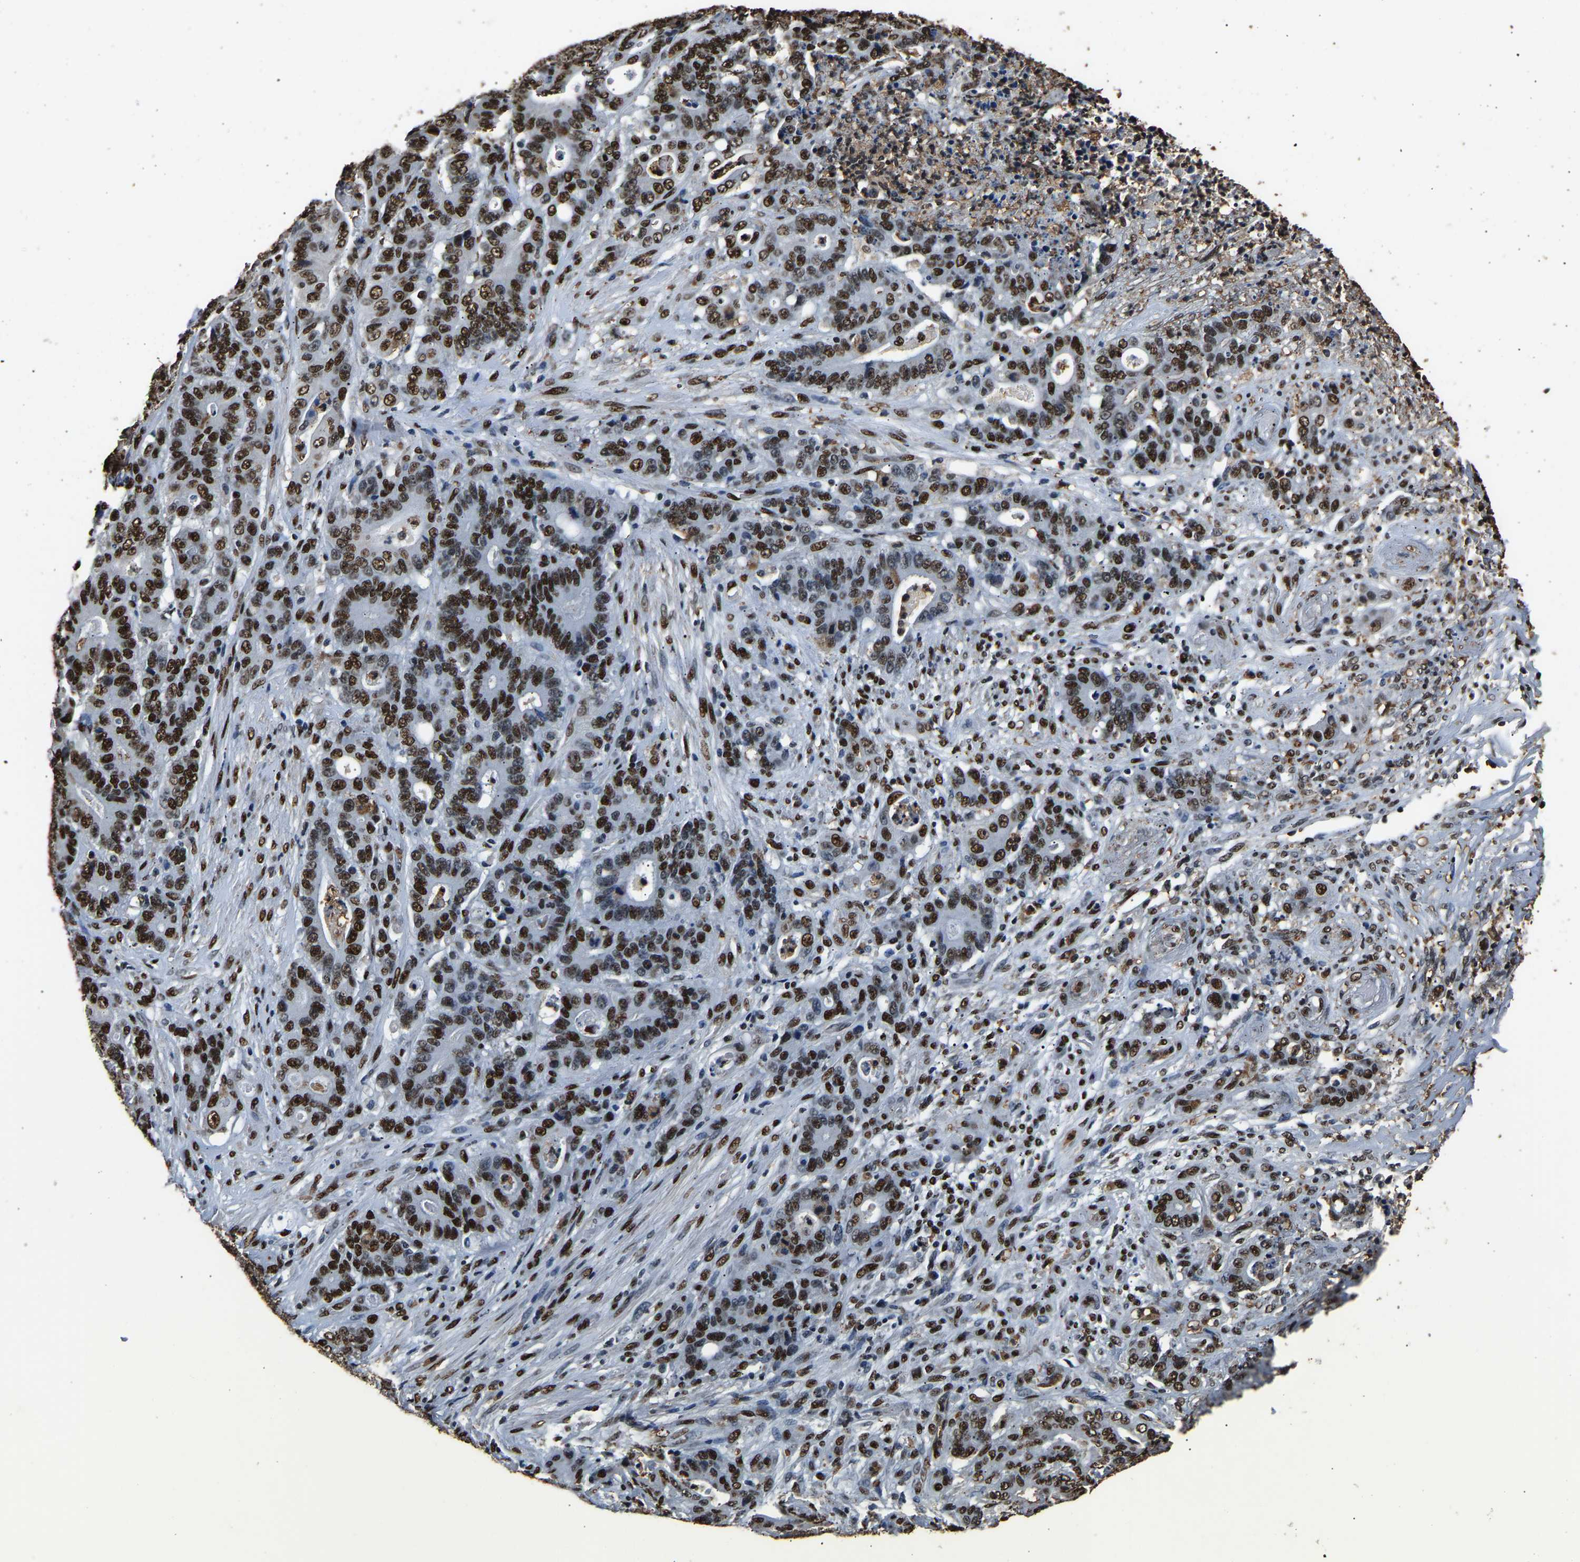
{"staining": {"intensity": "strong", "quantity": ">75%", "location": "nuclear"}, "tissue": "stomach cancer", "cell_type": "Tumor cells", "image_type": "cancer", "snomed": [{"axis": "morphology", "description": "Adenocarcinoma, NOS"}, {"axis": "topography", "description": "Stomach"}], "caption": "Strong nuclear protein positivity is identified in approximately >75% of tumor cells in stomach cancer (adenocarcinoma). Using DAB (3,3'-diaminobenzidine) (brown) and hematoxylin (blue) stains, captured at high magnification using brightfield microscopy.", "gene": "SAFB", "patient": {"sex": "female", "age": 73}}